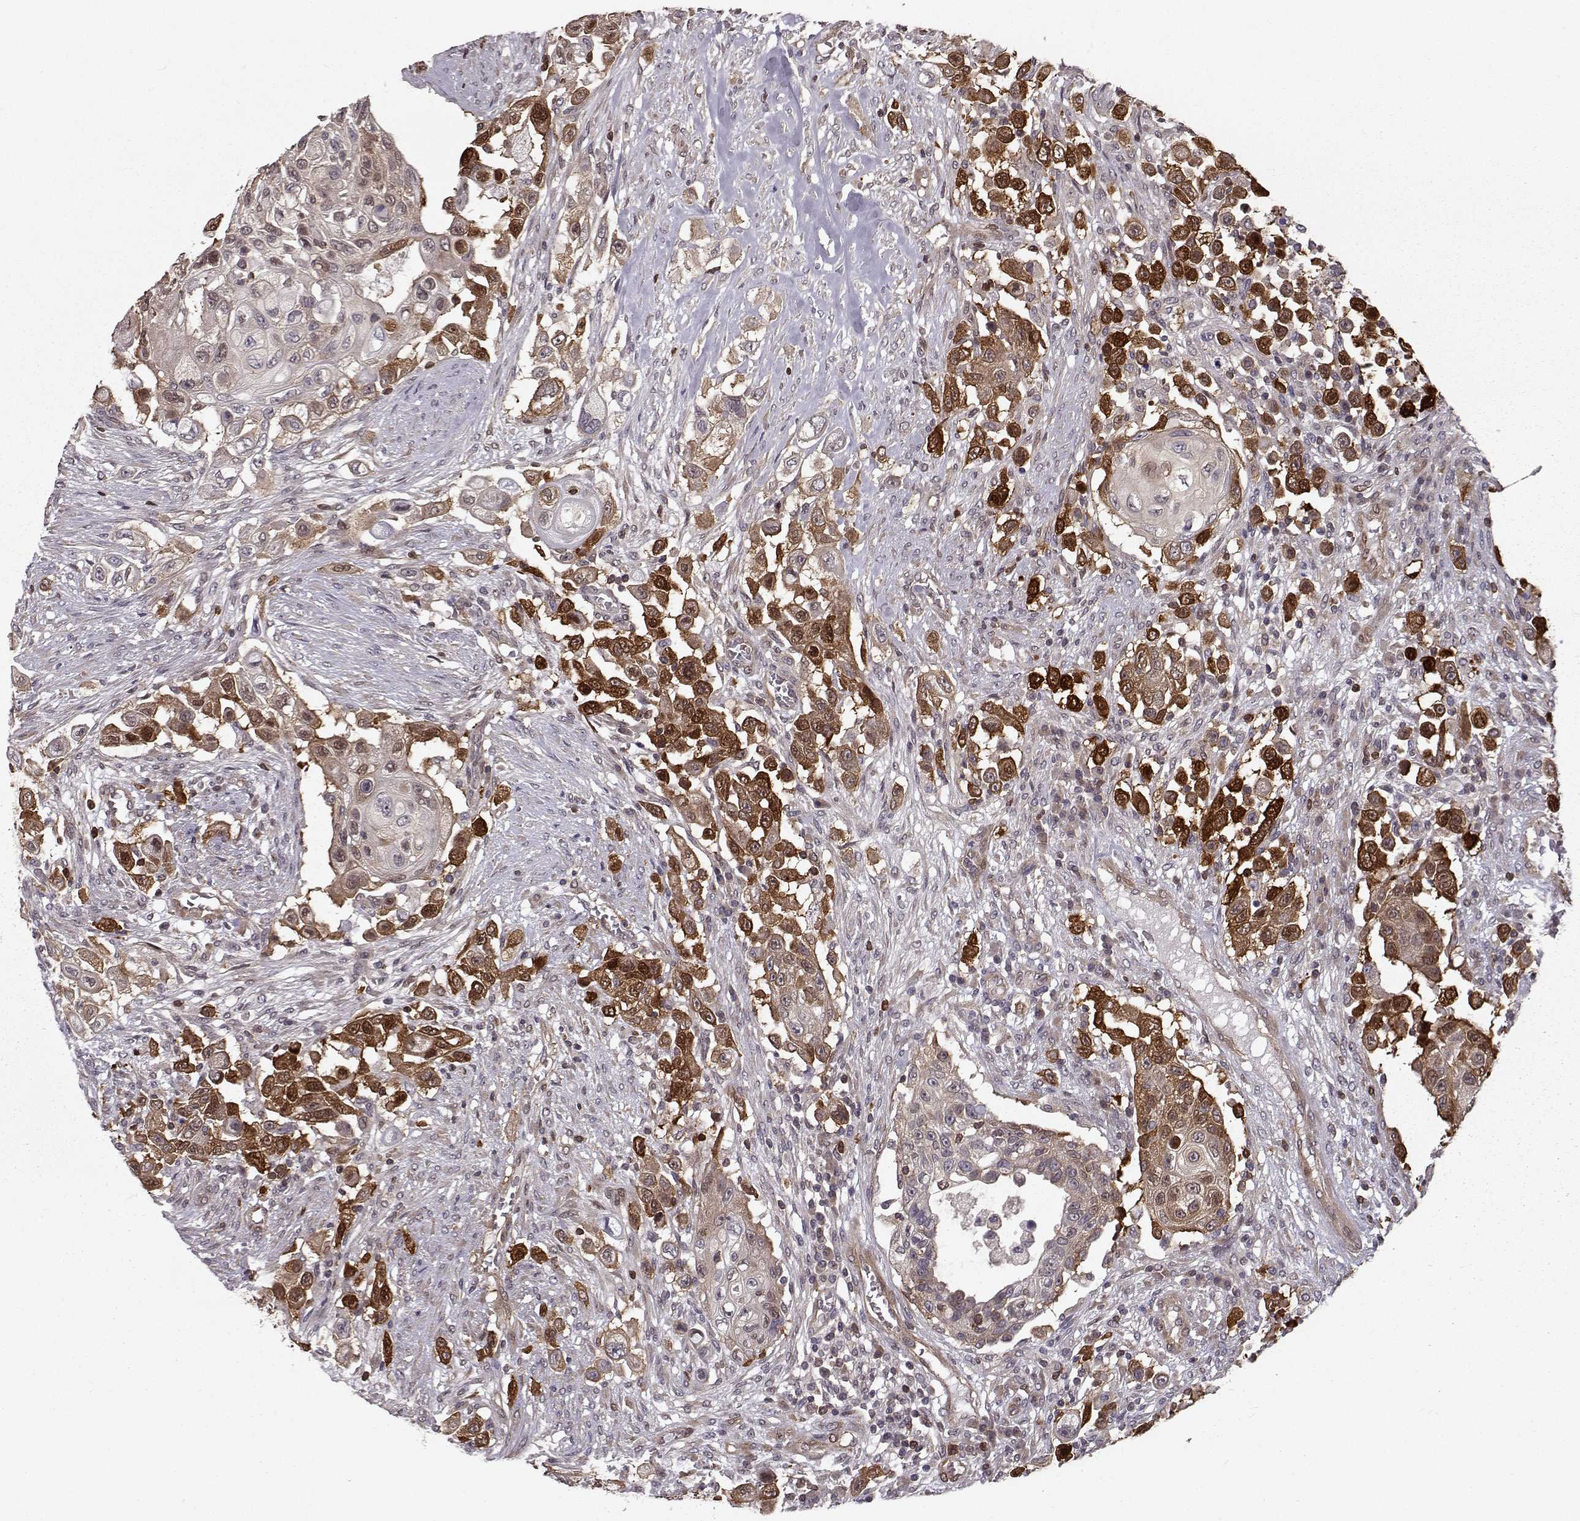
{"staining": {"intensity": "strong", "quantity": "25%-75%", "location": "cytoplasmic/membranous"}, "tissue": "urothelial cancer", "cell_type": "Tumor cells", "image_type": "cancer", "snomed": [{"axis": "morphology", "description": "Urothelial carcinoma, High grade"}, {"axis": "topography", "description": "Urinary bladder"}], "caption": "An image of human urothelial cancer stained for a protein reveals strong cytoplasmic/membranous brown staining in tumor cells.", "gene": "RANBP1", "patient": {"sex": "female", "age": 56}}